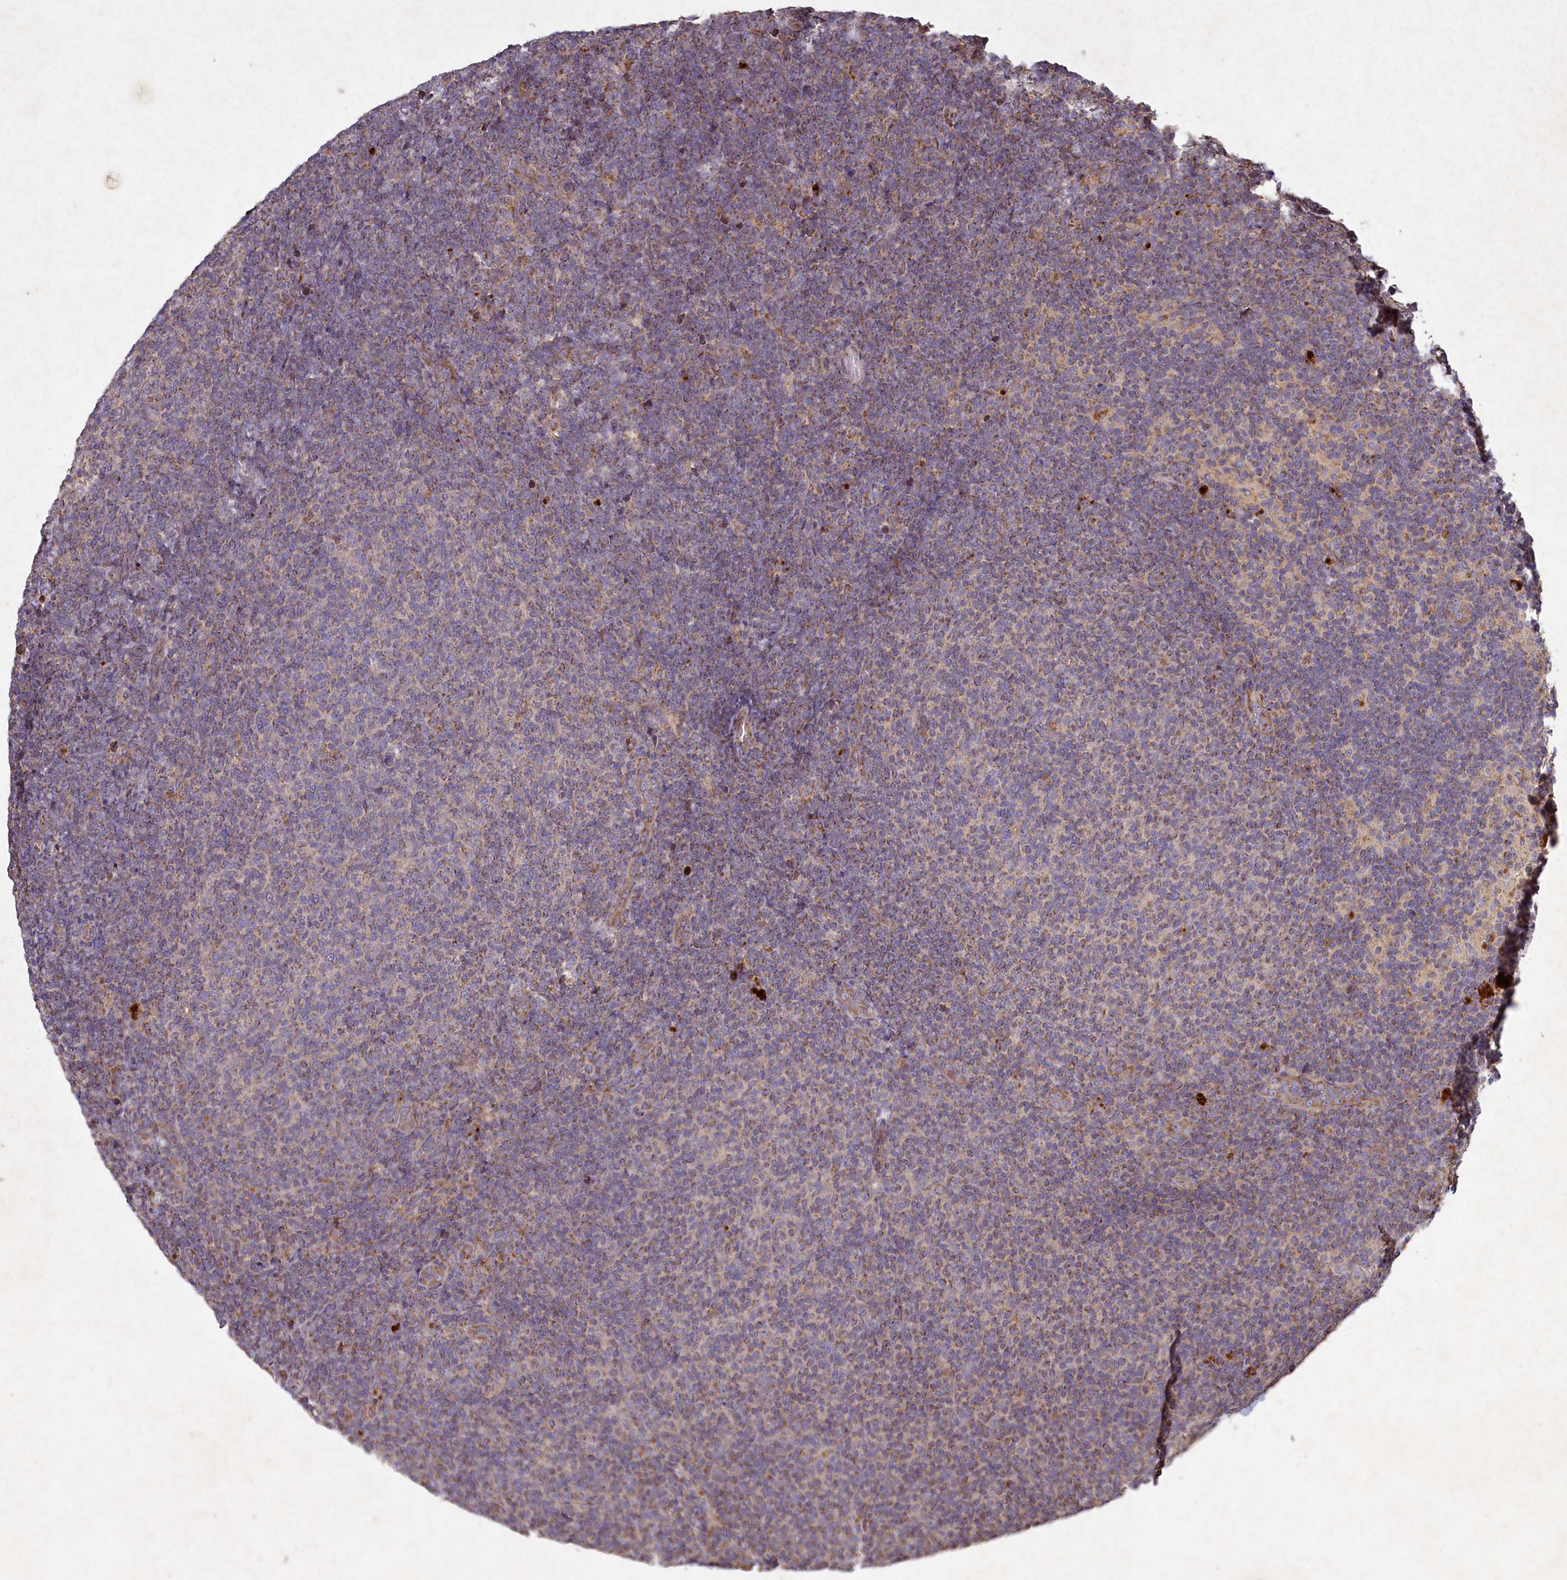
{"staining": {"intensity": "moderate", "quantity": "25%-75%", "location": "cytoplasmic/membranous"}, "tissue": "lymphoma", "cell_type": "Tumor cells", "image_type": "cancer", "snomed": [{"axis": "morphology", "description": "Malignant lymphoma, non-Hodgkin's type, Low grade"}, {"axis": "topography", "description": "Lymph node"}], "caption": "Moderate cytoplasmic/membranous positivity for a protein is seen in about 25%-75% of tumor cells of malignant lymphoma, non-Hodgkin's type (low-grade) using immunohistochemistry.", "gene": "CIAO2B", "patient": {"sex": "male", "age": 66}}